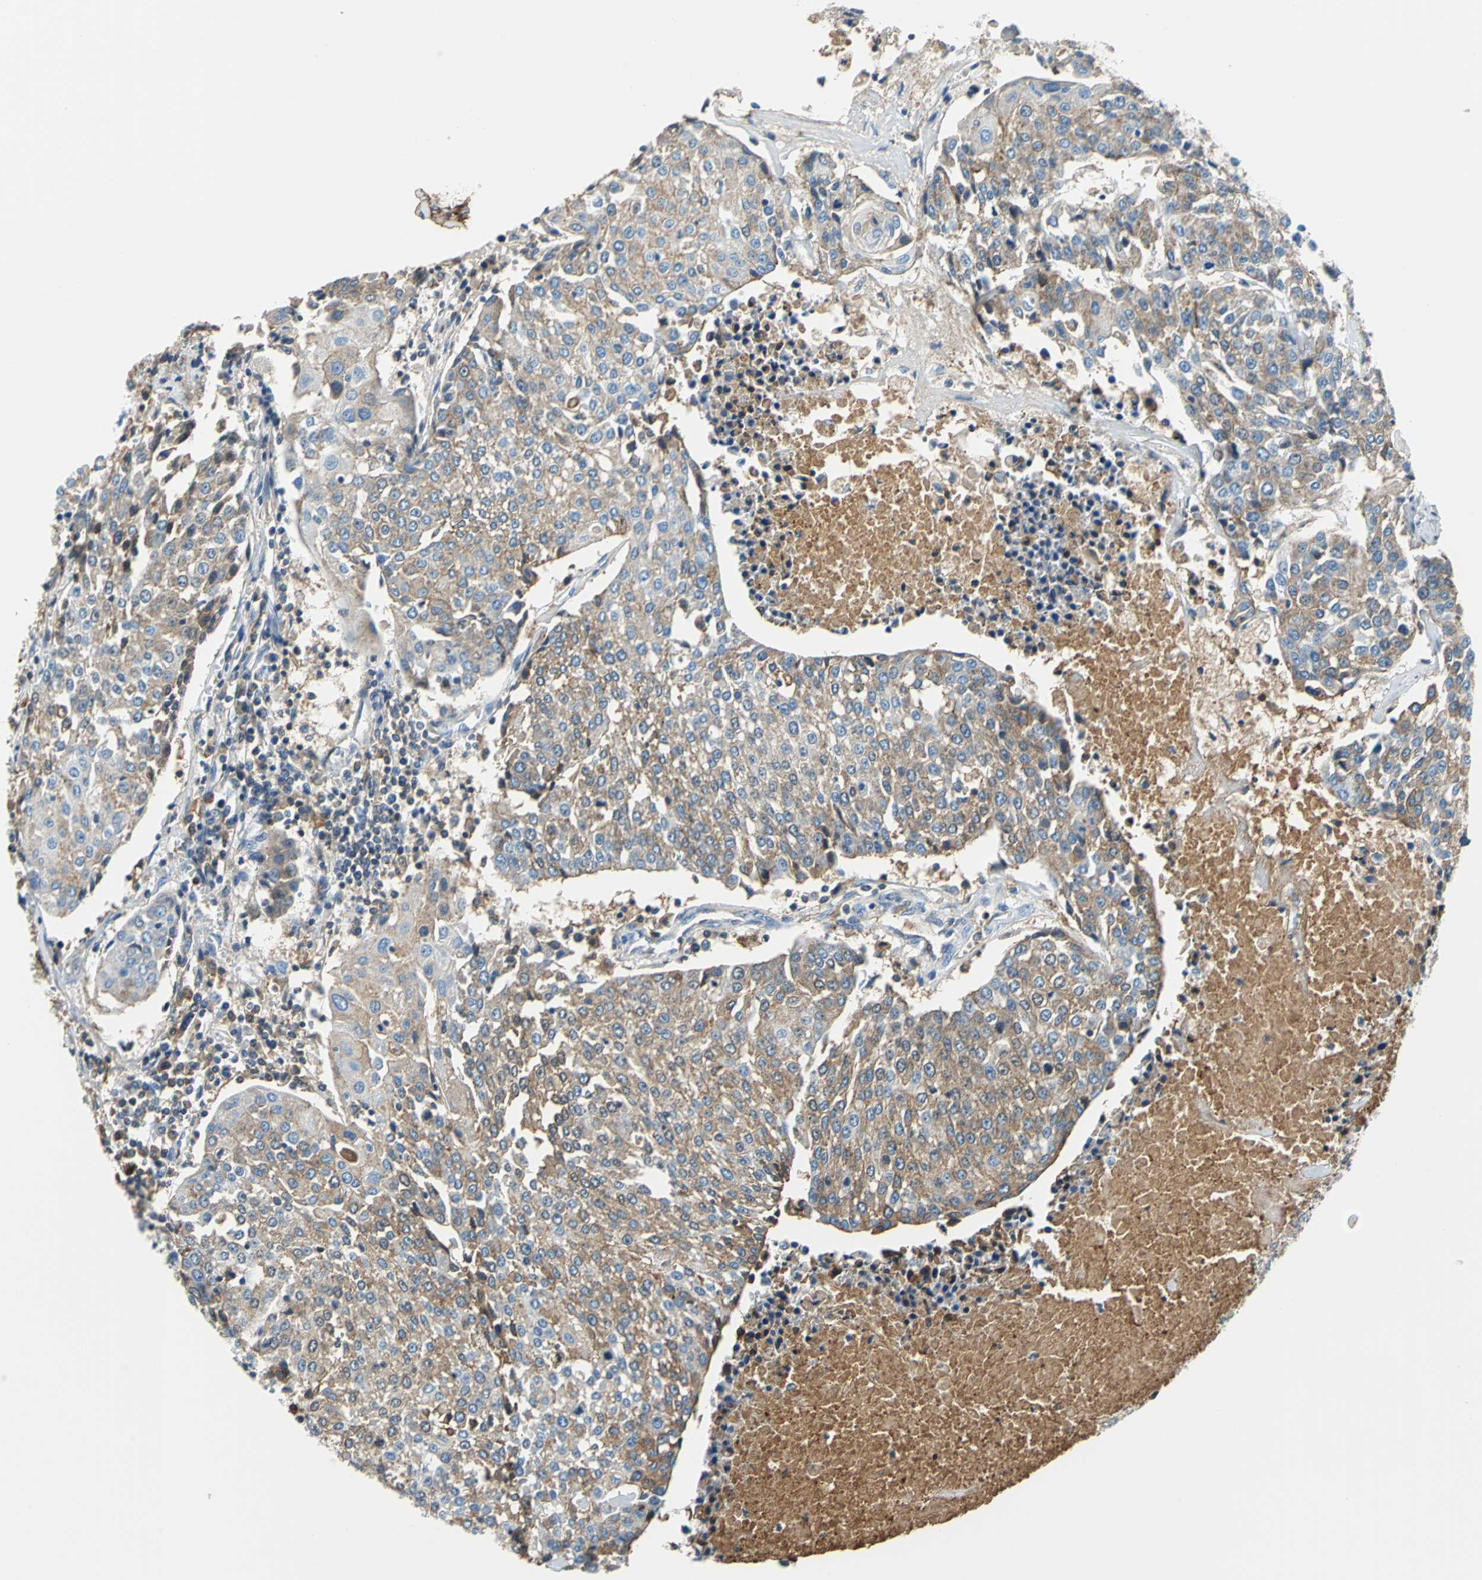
{"staining": {"intensity": "weak", "quantity": ">75%", "location": "cytoplasmic/membranous"}, "tissue": "urothelial cancer", "cell_type": "Tumor cells", "image_type": "cancer", "snomed": [{"axis": "morphology", "description": "Urothelial carcinoma, High grade"}, {"axis": "topography", "description": "Urinary bladder"}], "caption": "Human urothelial cancer stained with a protein marker reveals weak staining in tumor cells.", "gene": "ALB", "patient": {"sex": "female", "age": 85}}